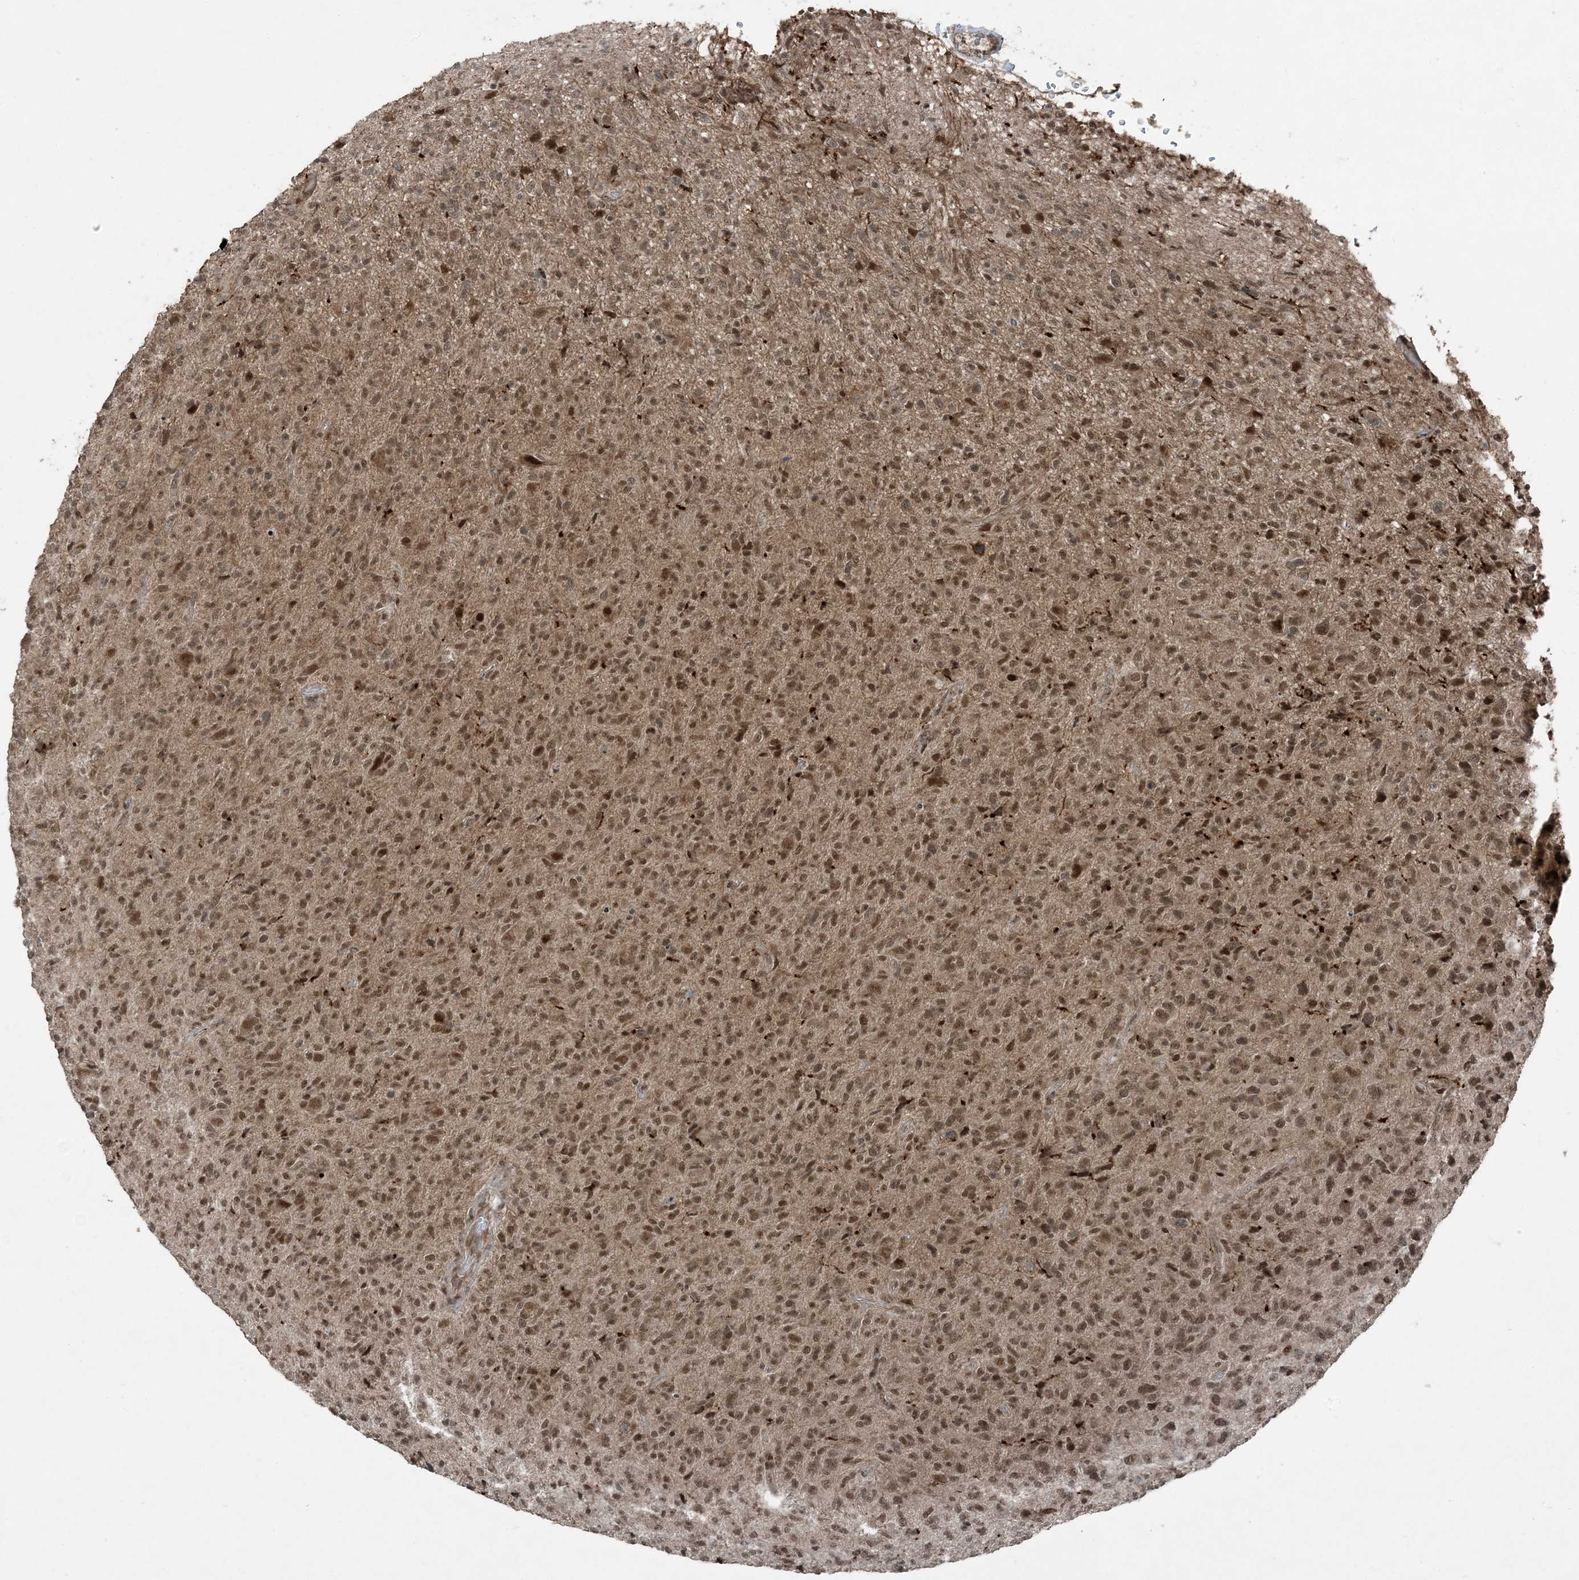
{"staining": {"intensity": "moderate", "quantity": ">75%", "location": "nuclear"}, "tissue": "glioma", "cell_type": "Tumor cells", "image_type": "cancer", "snomed": [{"axis": "morphology", "description": "Glioma, malignant, High grade"}, {"axis": "topography", "description": "Brain"}], "caption": "A brown stain shows moderate nuclear expression of a protein in glioma tumor cells.", "gene": "TRAPPC12", "patient": {"sex": "female", "age": 57}}